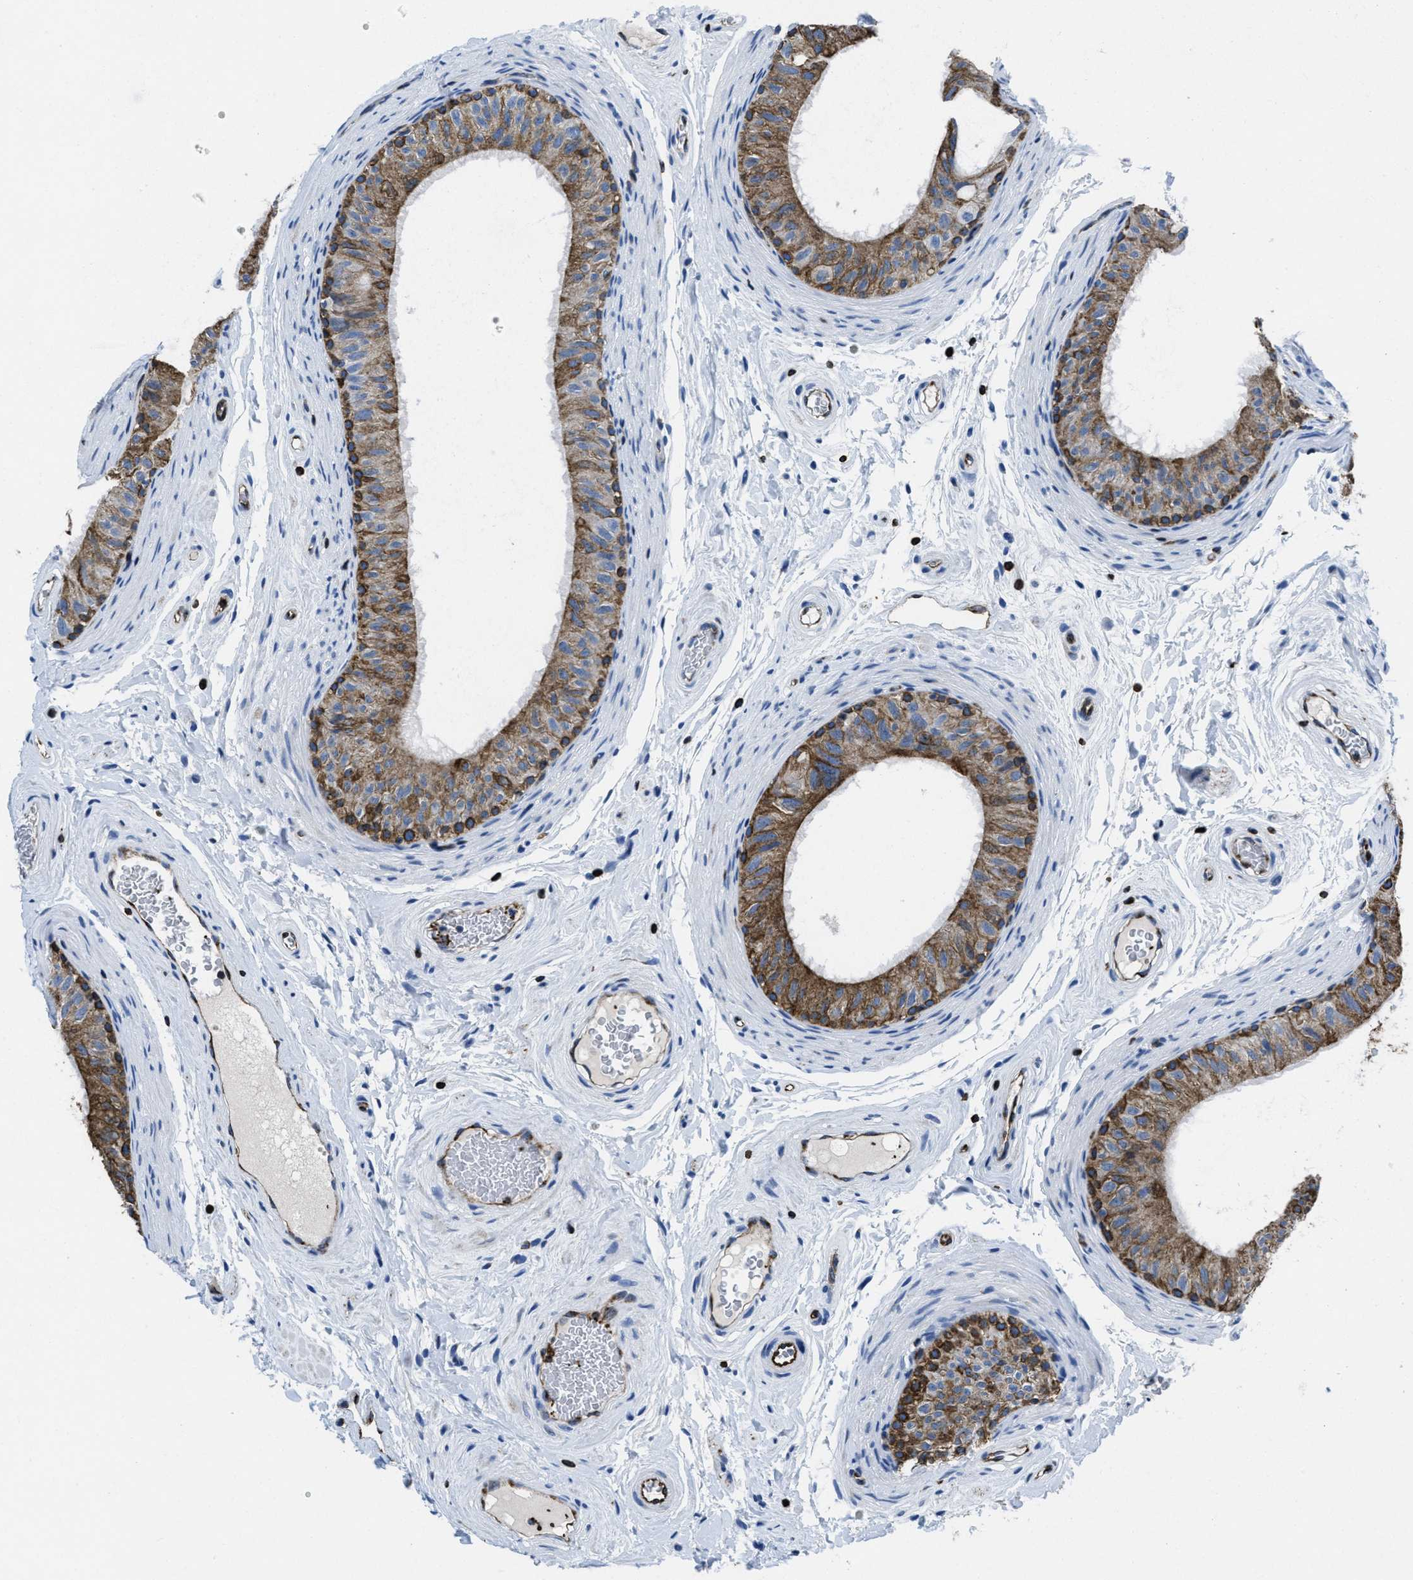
{"staining": {"intensity": "strong", "quantity": "25%-75%", "location": "cytoplasmic/membranous"}, "tissue": "epididymis", "cell_type": "Glandular cells", "image_type": "normal", "snomed": [{"axis": "morphology", "description": "Normal tissue, NOS"}, {"axis": "topography", "description": "Epididymis"}], "caption": "A high amount of strong cytoplasmic/membranous staining is appreciated in approximately 25%-75% of glandular cells in unremarkable epididymis. The staining is performed using DAB brown chromogen to label protein expression. The nuclei are counter-stained blue using hematoxylin.", "gene": "ITGA3", "patient": {"sex": "male", "age": 34}}